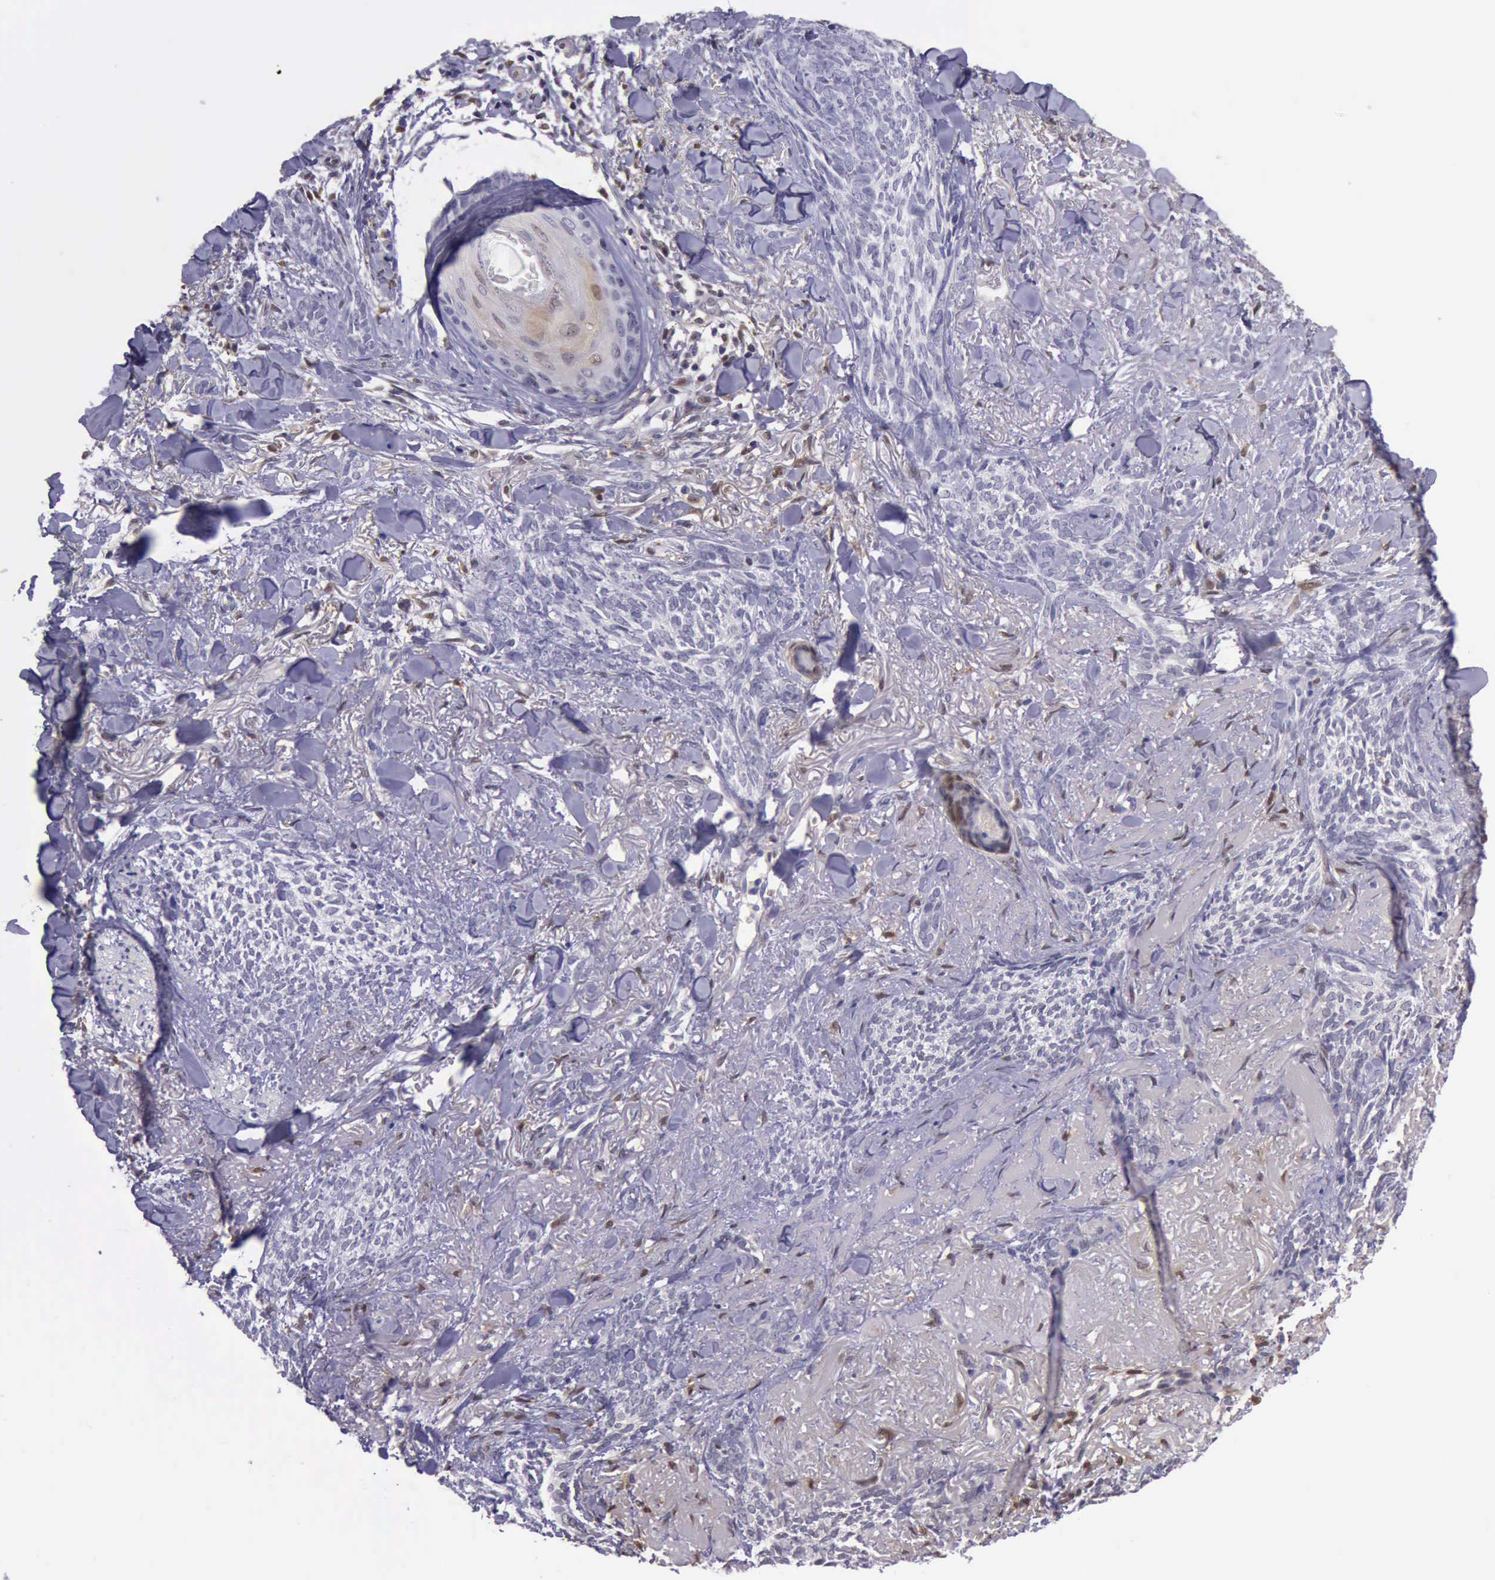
{"staining": {"intensity": "negative", "quantity": "none", "location": "none"}, "tissue": "skin cancer", "cell_type": "Tumor cells", "image_type": "cancer", "snomed": [{"axis": "morphology", "description": "Basal cell carcinoma"}, {"axis": "topography", "description": "Skin"}], "caption": "Immunohistochemistry photomicrograph of skin basal cell carcinoma stained for a protein (brown), which exhibits no positivity in tumor cells. The staining was performed using DAB to visualize the protein expression in brown, while the nuclei were stained in blue with hematoxylin (Magnification: 20x).", "gene": "TYMP", "patient": {"sex": "female", "age": 81}}